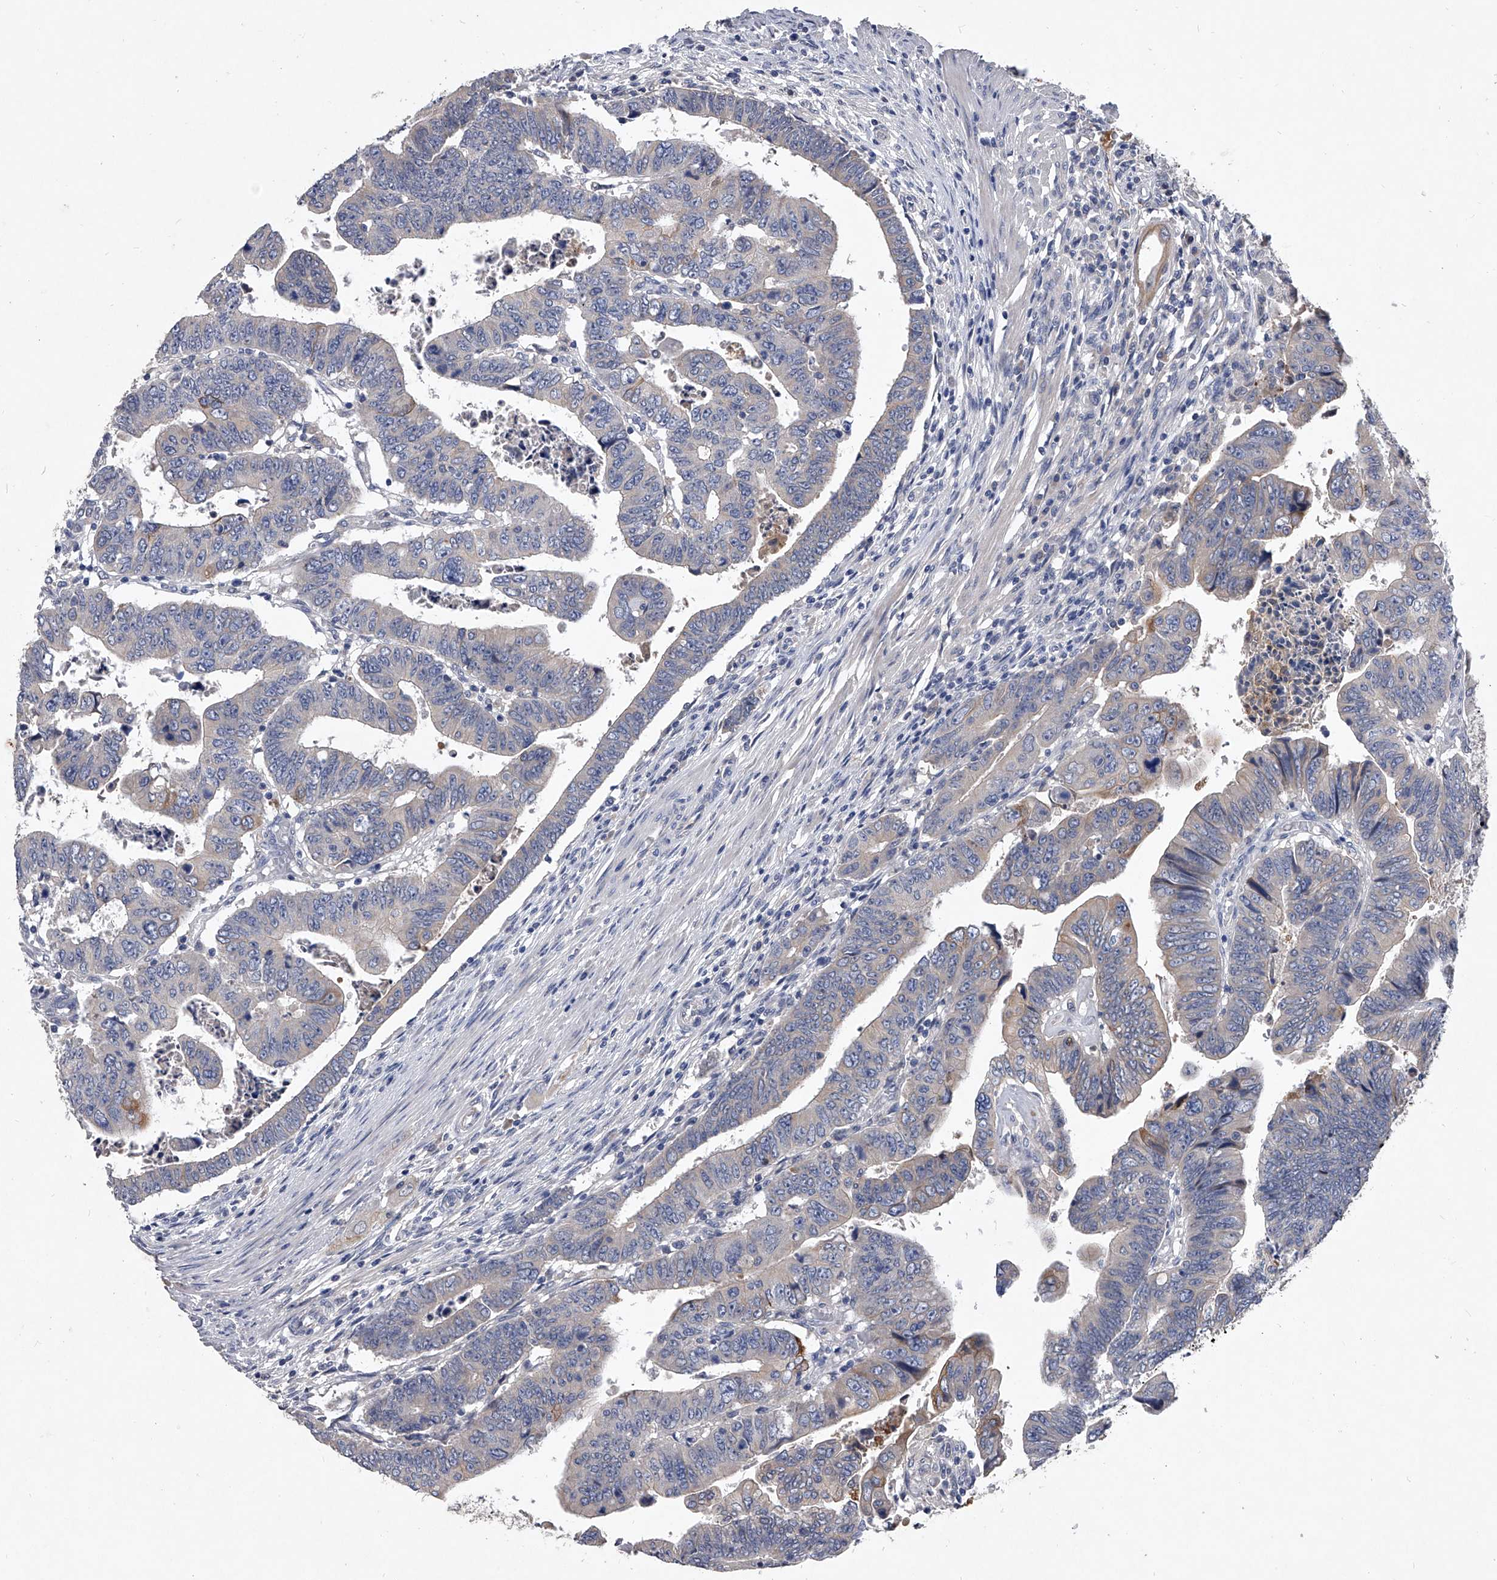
{"staining": {"intensity": "negative", "quantity": "none", "location": "none"}, "tissue": "colorectal cancer", "cell_type": "Tumor cells", "image_type": "cancer", "snomed": [{"axis": "morphology", "description": "Normal tissue, NOS"}, {"axis": "morphology", "description": "Adenocarcinoma, NOS"}, {"axis": "topography", "description": "Rectum"}], "caption": "This is a photomicrograph of immunohistochemistry staining of colorectal adenocarcinoma, which shows no positivity in tumor cells.", "gene": "C5", "patient": {"sex": "female", "age": 65}}